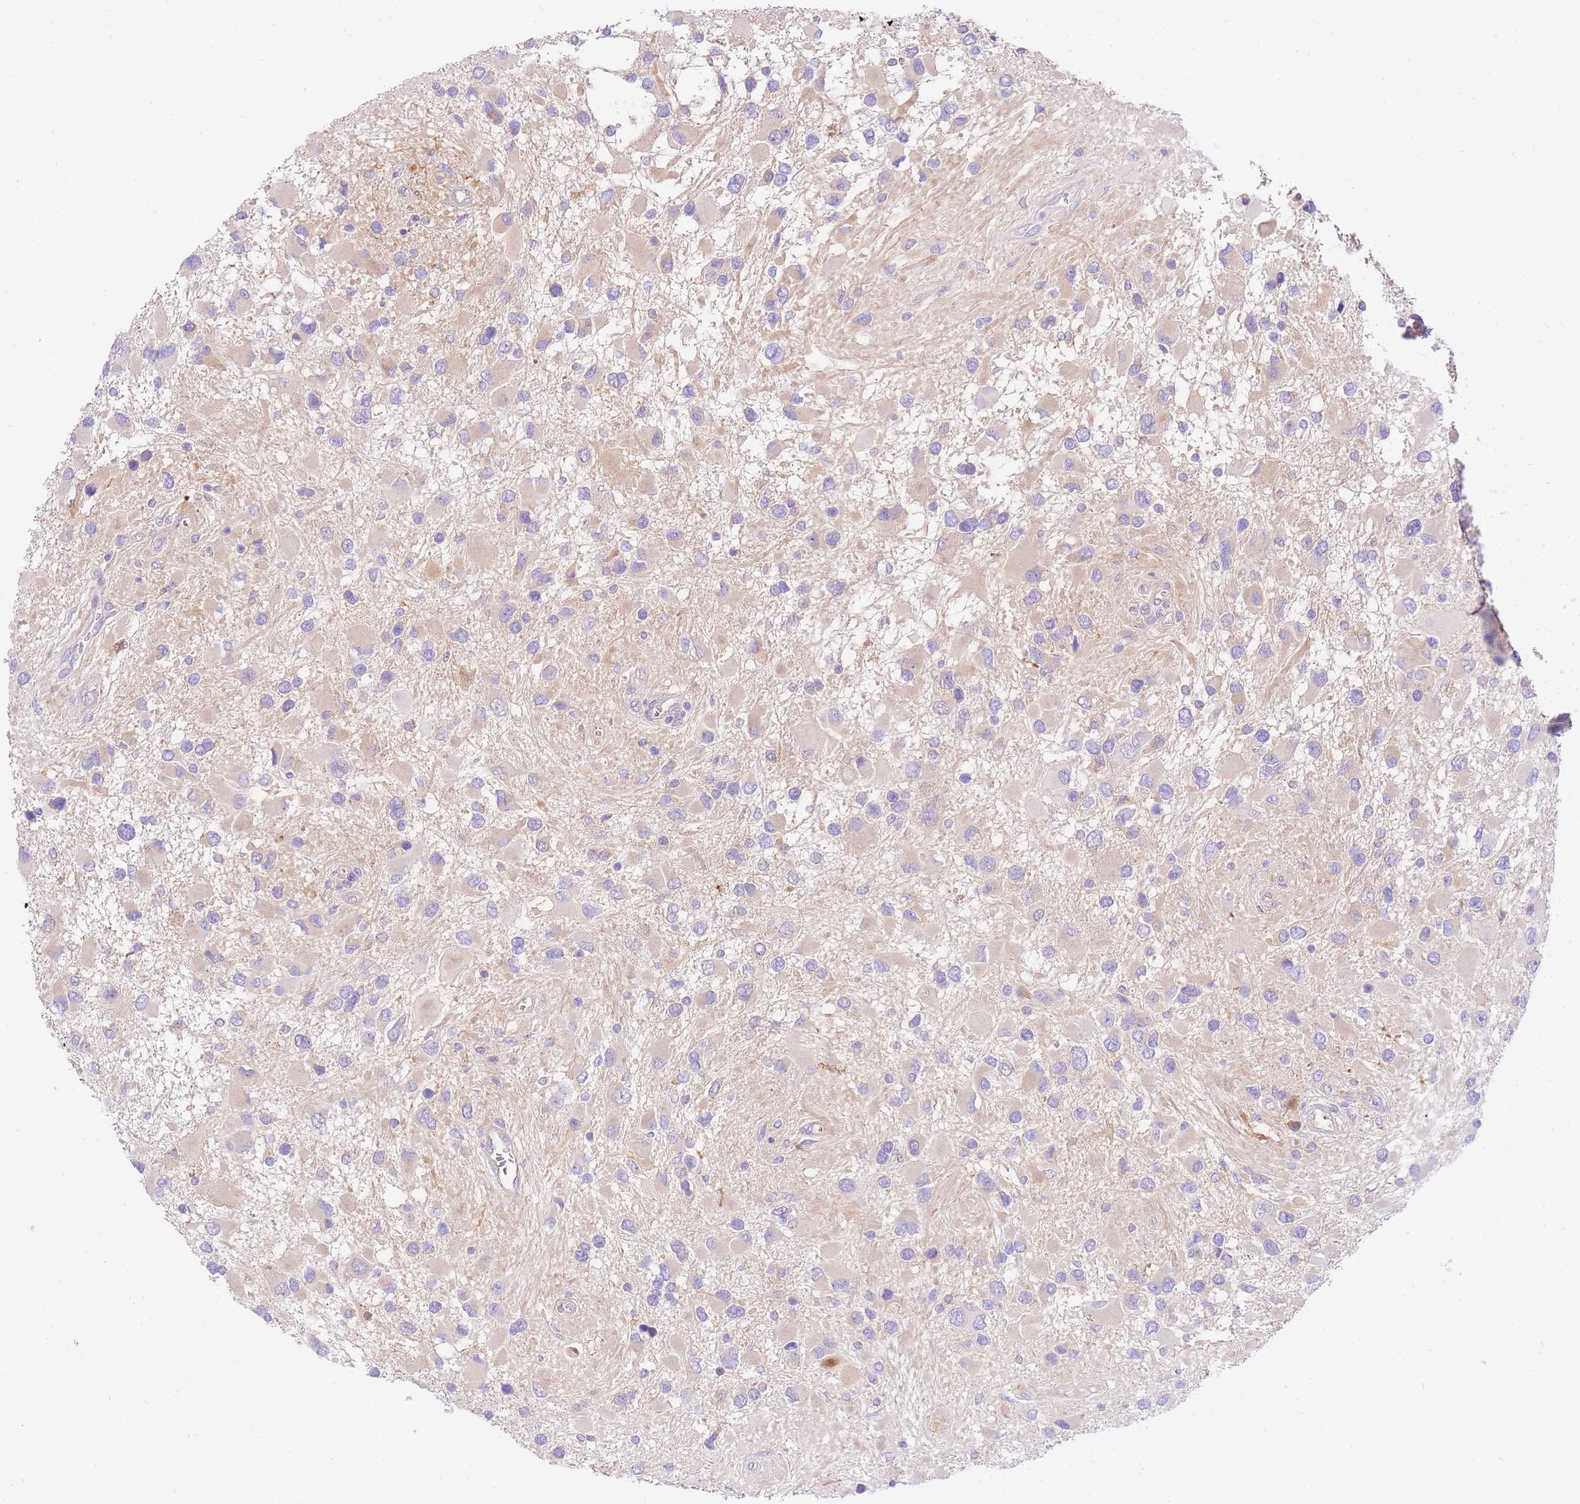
{"staining": {"intensity": "negative", "quantity": "none", "location": "none"}, "tissue": "glioma", "cell_type": "Tumor cells", "image_type": "cancer", "snomed": [{"axis": "morphology", "description": "Glioma, malignant, High grade"}, {"axis": "topography", "description": "Brain"}], "caption": "High power microscopy histopathology image of an immunohistochemistry (IHC) photomicrograph of glioma, revealing no significant positivity in tumor cells.", "gene": "LIPH", "patient": {"sex": "male", "age": 53}}